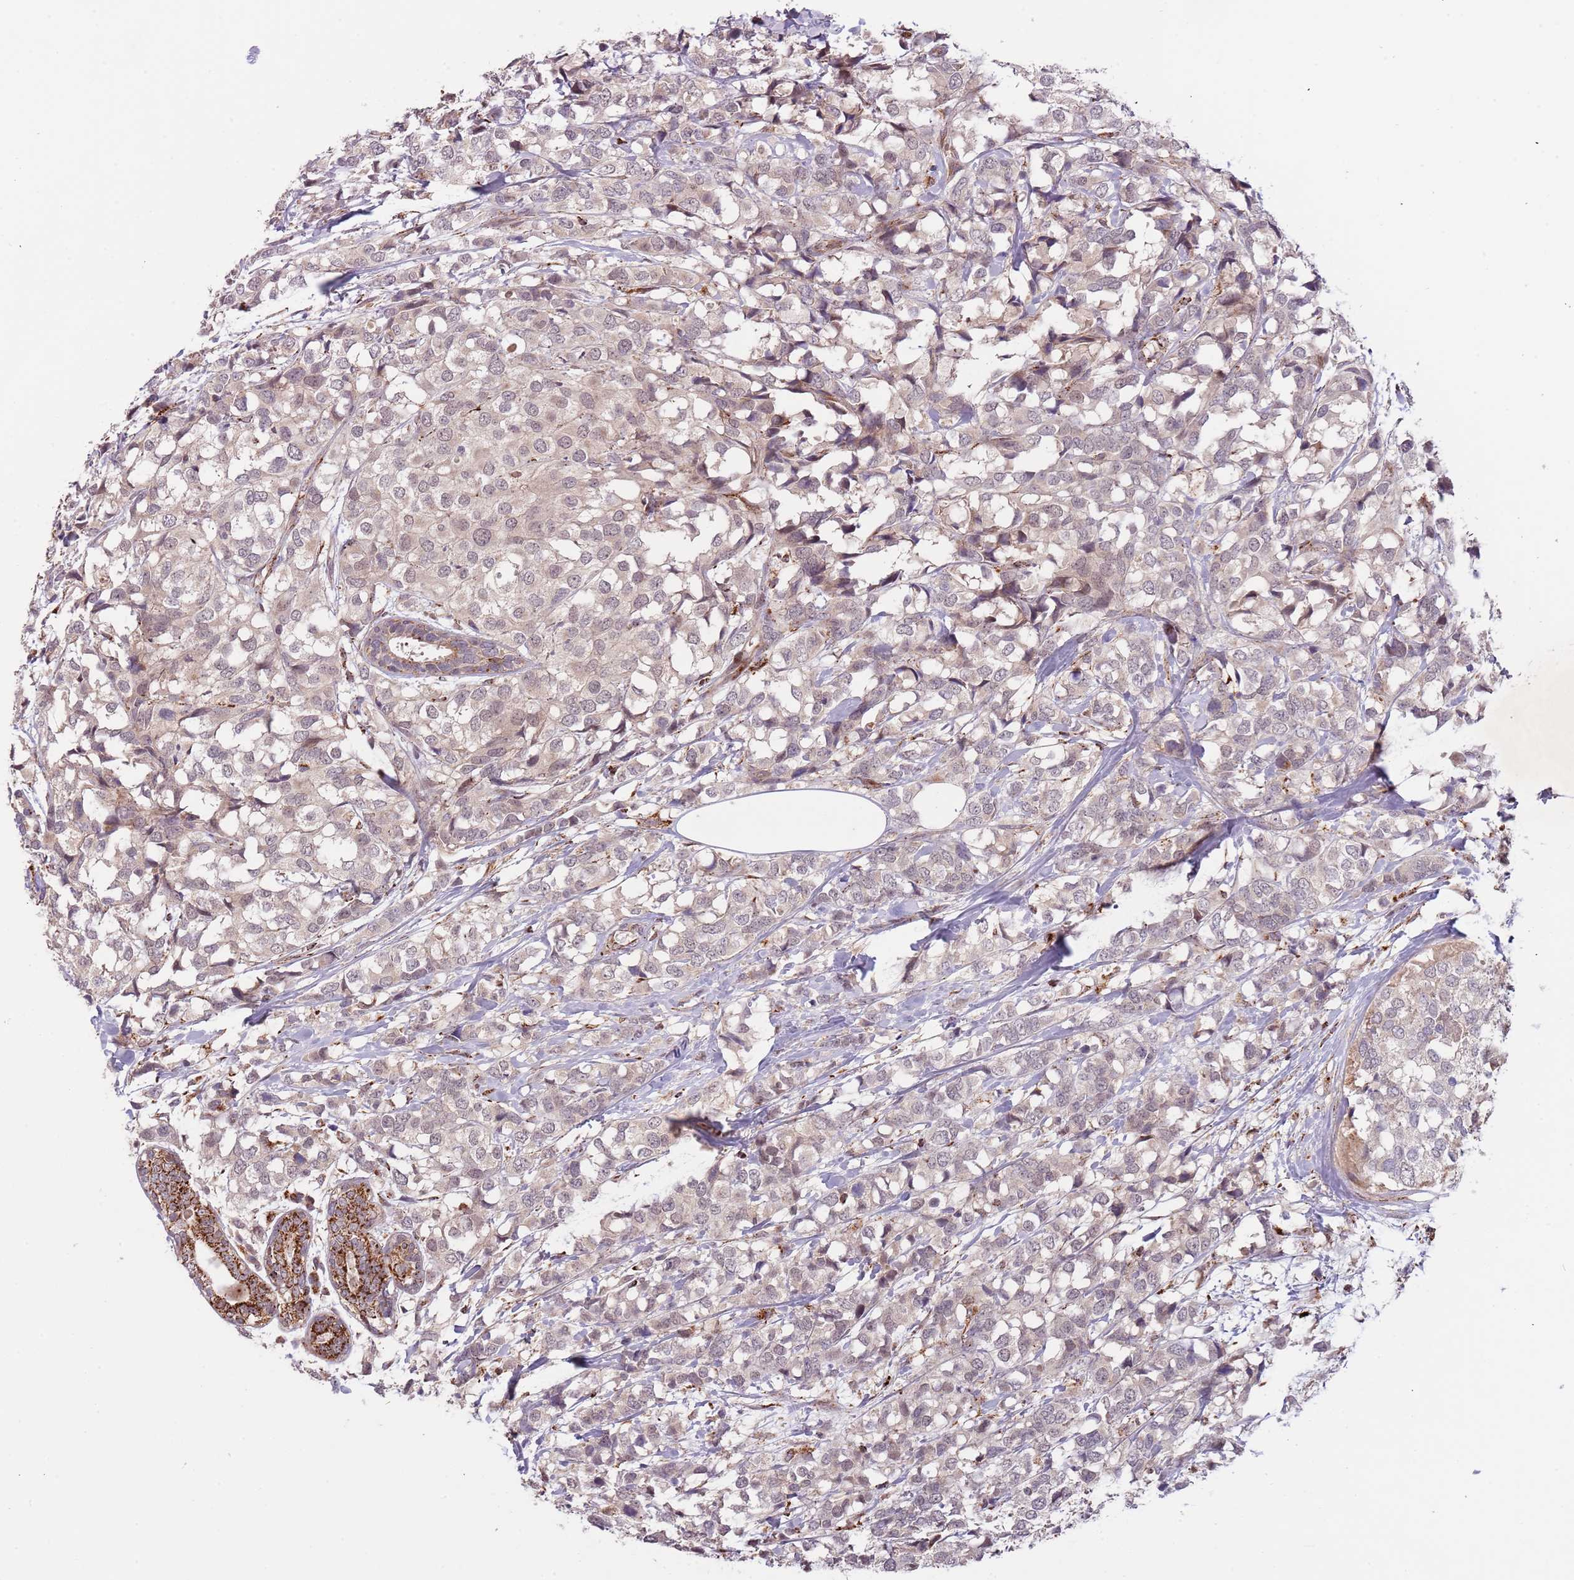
{"staining": {"intensity": "negative", "quantity": "none", "location": "none"}, "tissue": "breast cancer", "cell_type": "Tumor cells", "image_type": "cancer", "snomed": [{"axis": "morphology", "description": "Lobular carcinoma"}, {"axis": "topography", "description": "Breast"}], "caption": "High power microscopy histopathology image of an immunohistochemistry image of lobular carcinoma (breast), revealing no significant positivity in tumor cells. The staining is performed using DAB brown chromogen with nuclei counter-stained in using hematoxylin.", "gene": "ULK3", "patient": {"sex": "female", "age": 59}}